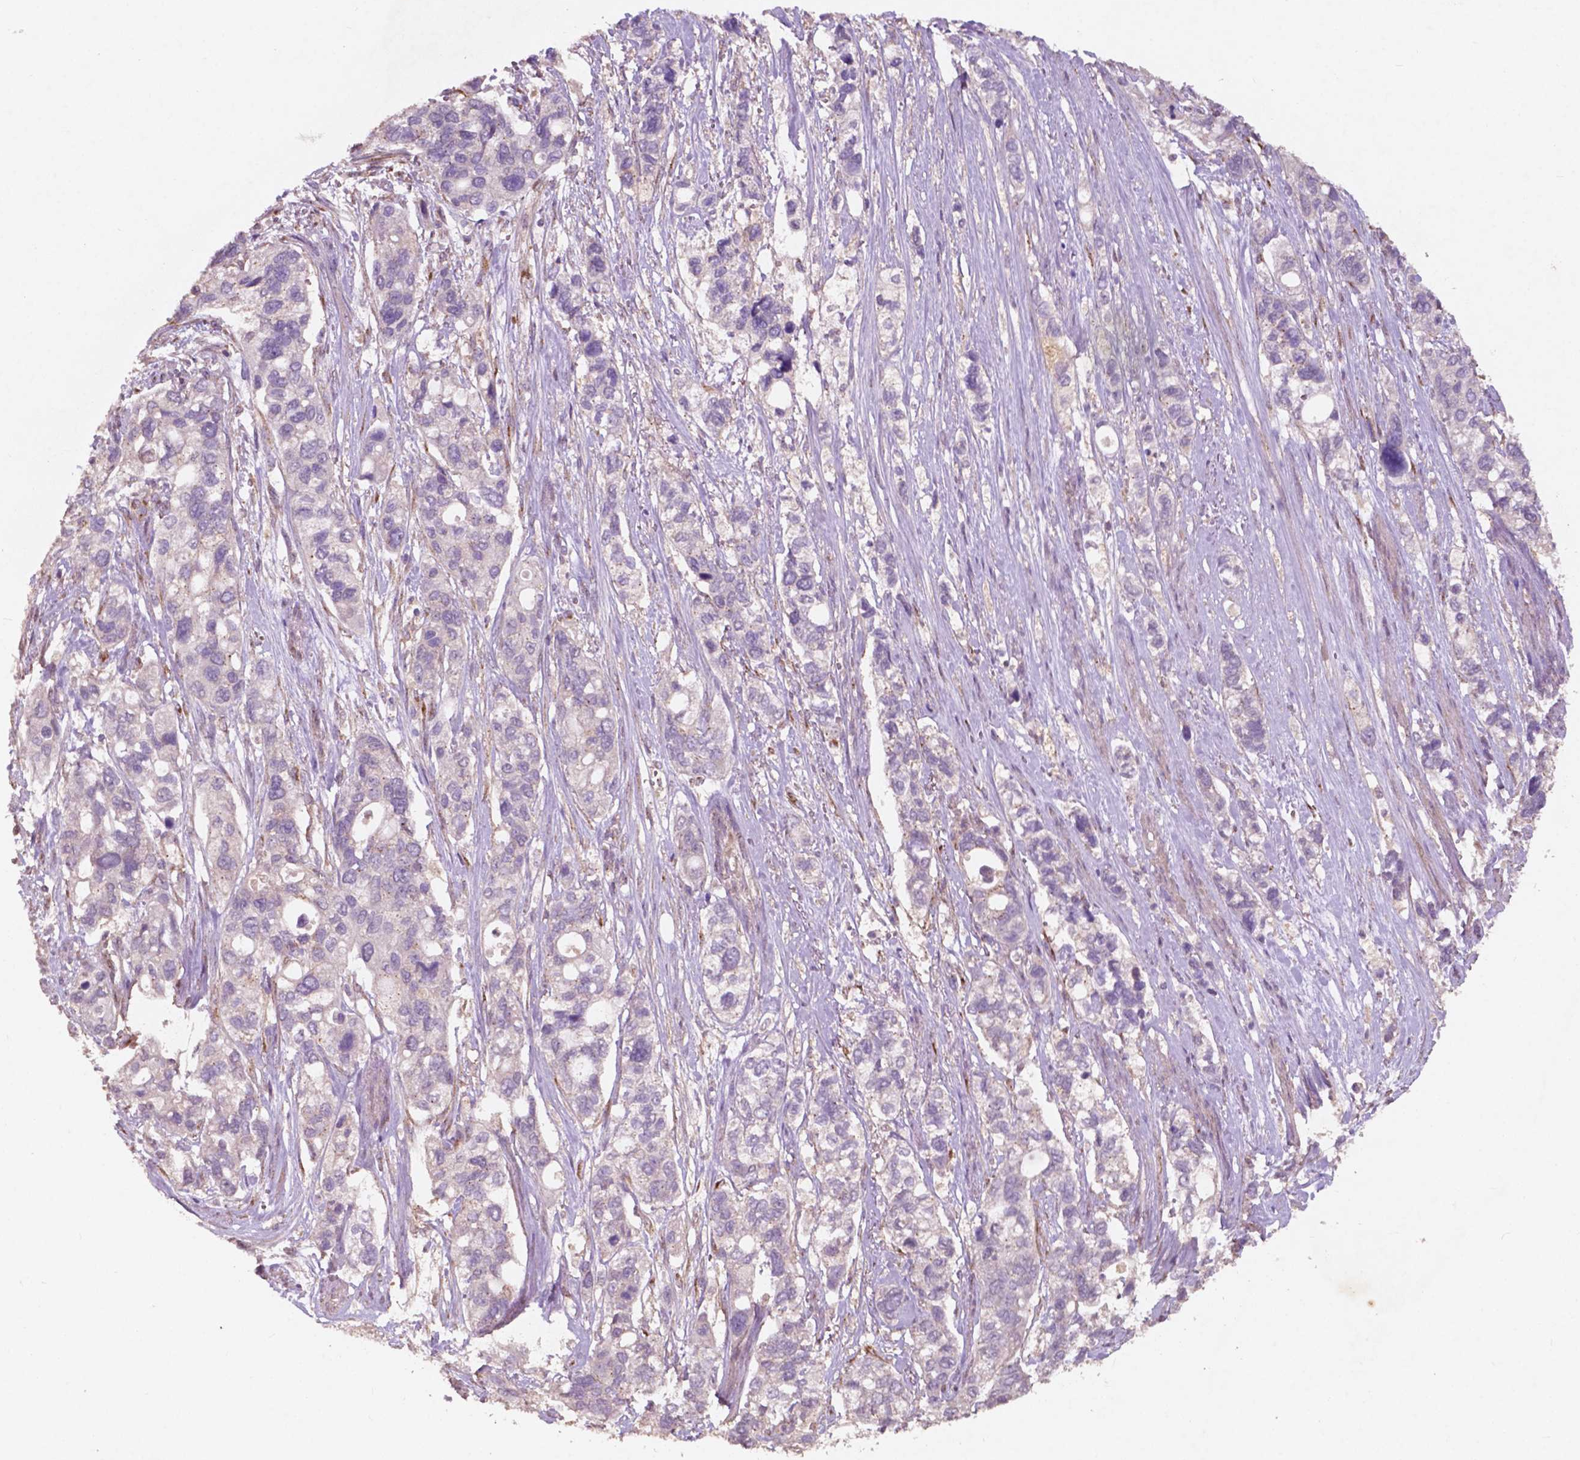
{"staining": {"intensity": "negative", "quantity": "none", "location": "none"}, "tissue": "stomach cancer", "cell_type": "Tumor cells", "image_type": "cancer", "snomed": [{"axis": "morphology", "description": "Adenocarcinoma, NOS"}, {"axis": "topography", "description": "Stomach, upper"}], "caption": "A photomicrograph of human stomach cancer (adenocarcinoma) is negative for staining in tumor cells.", "gene": "CHPT1", "patient": {"sex": "female", "age": 81}}